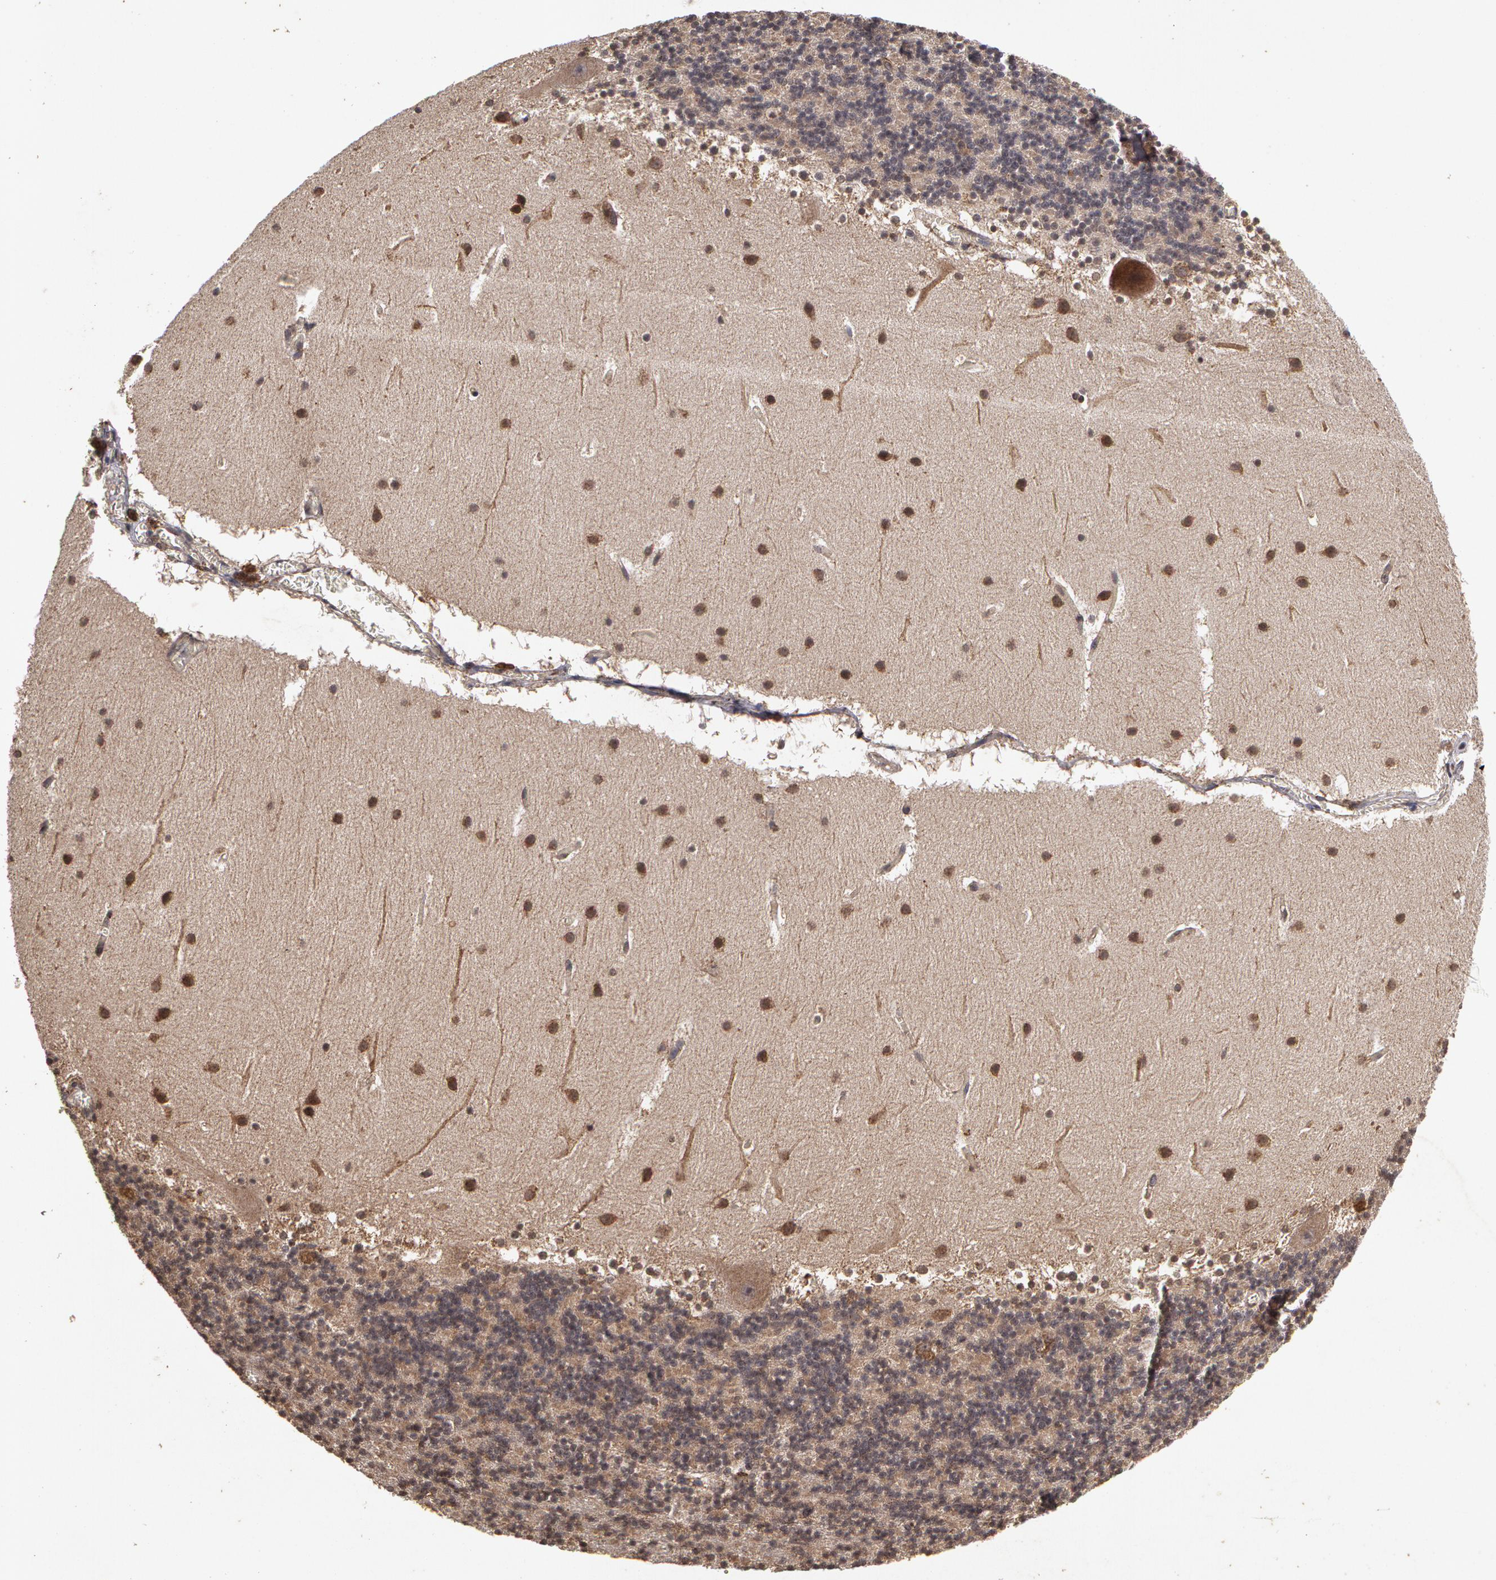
{"staining": {"intensity": "negative", "quantity": "none", "location": "none"}, "tissue": "cerebellum", "cell_type": "Cells in granular layer", "image_type": "normal", "snomed": [{"axis": "morphology", "description": "Normal tissue, NOS"}, {"axis": "topography", "description": "Cerebellum"}], "caption": "A high-resolution micrograph shows IHC staining of unremarkable cerebellum, which shows no significant positivity in cells in granular layer. The staining is performed using DAB brown chromogen with nuclei counter-stained in using hematoxylin.", "gene": "CALR", "patient": {"sex": "male", "age": 45}}